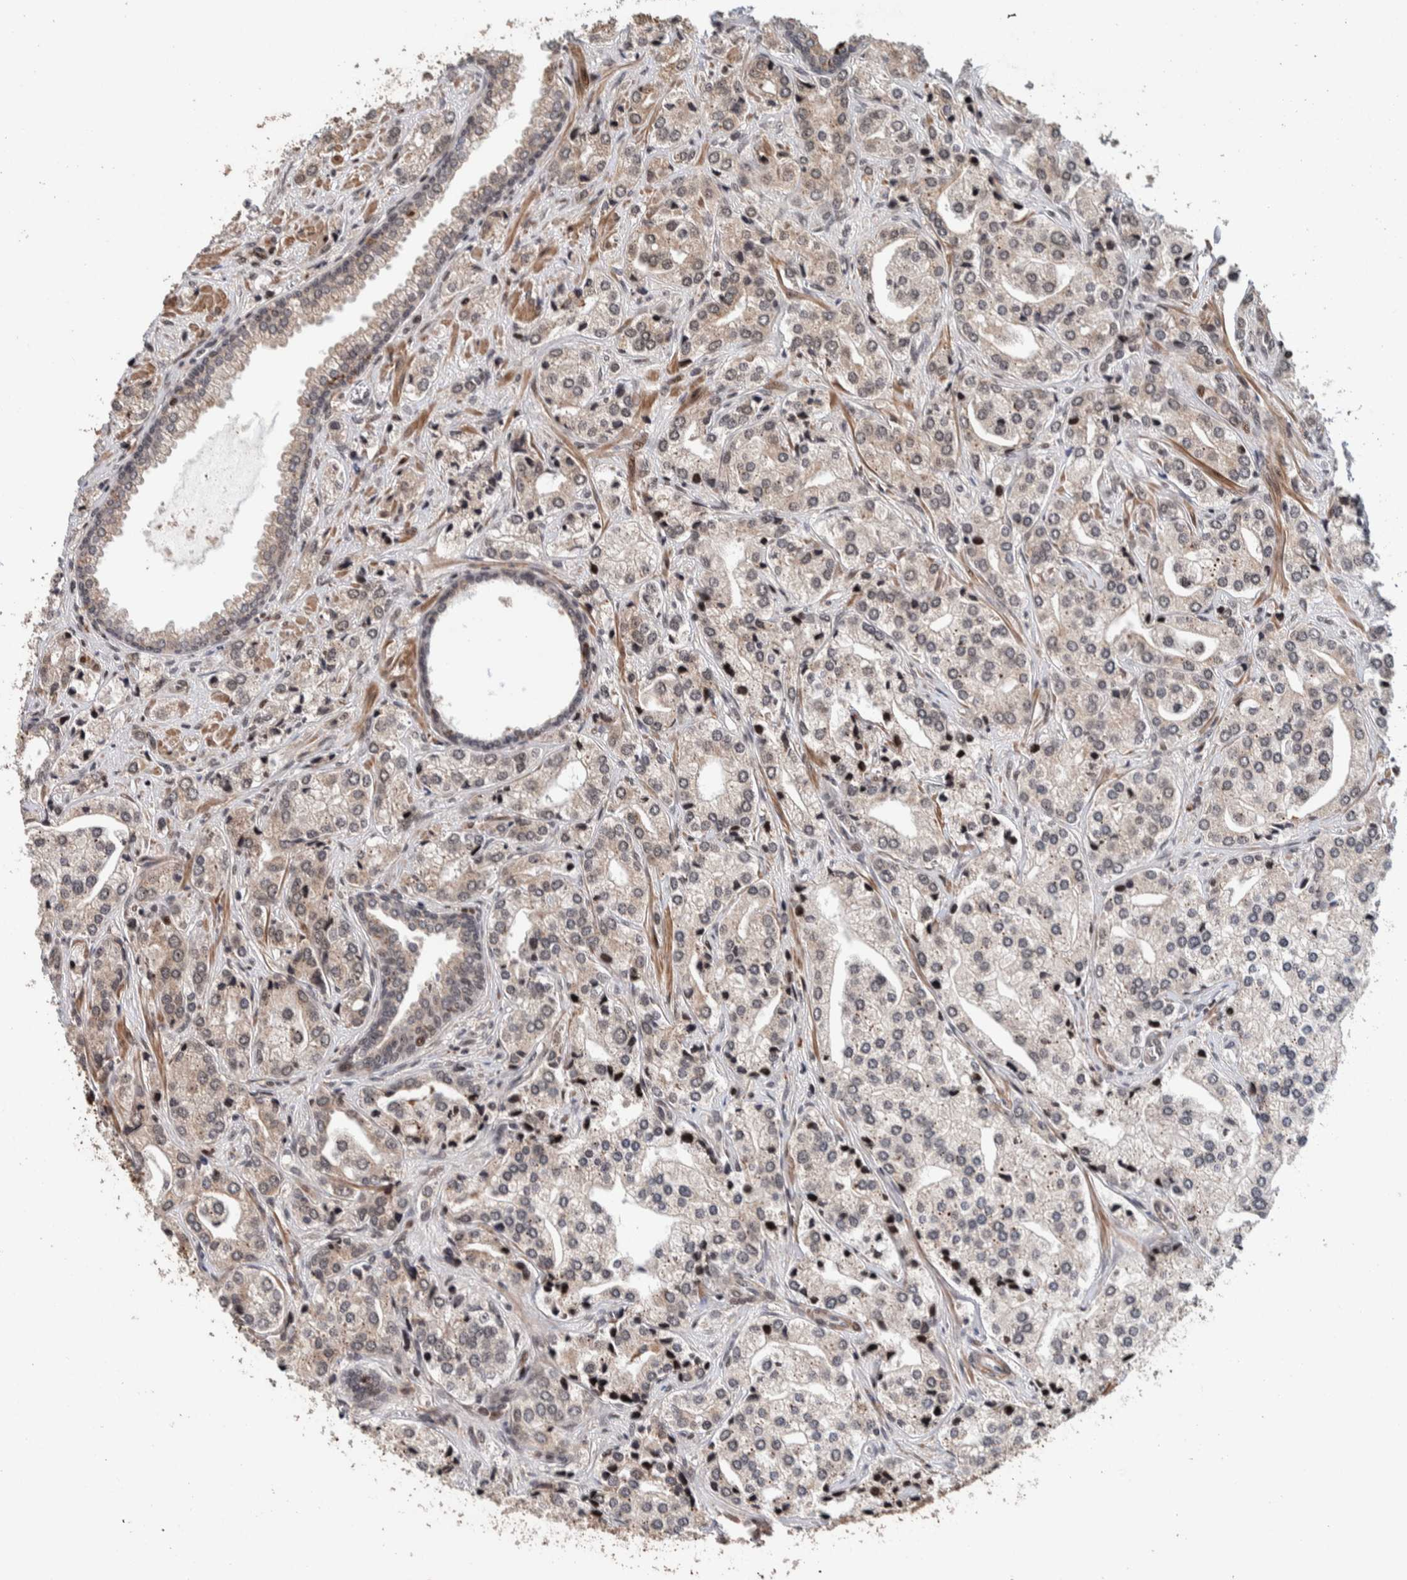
{"staining": {"intensity": "weak", "quantity": "25%-75%", "location": "cytoplasmic/membranous"}, "tissue": "prostate cancer", "cell_type": "Tumor cells", "image_type": "cancer", "snomed": [{"axis": "morphology", "description": "Adenocarcinoma, High grade"}, {"axis": "topography", "description": "Prostate"}], "caption": "The immunohistochemical stain highlights weak cytoplasmic/membranous staining in tumor cells of prostate cancer tissue.", "gene": "CHD4", "patient": {"sex": "male", "age": 66}}